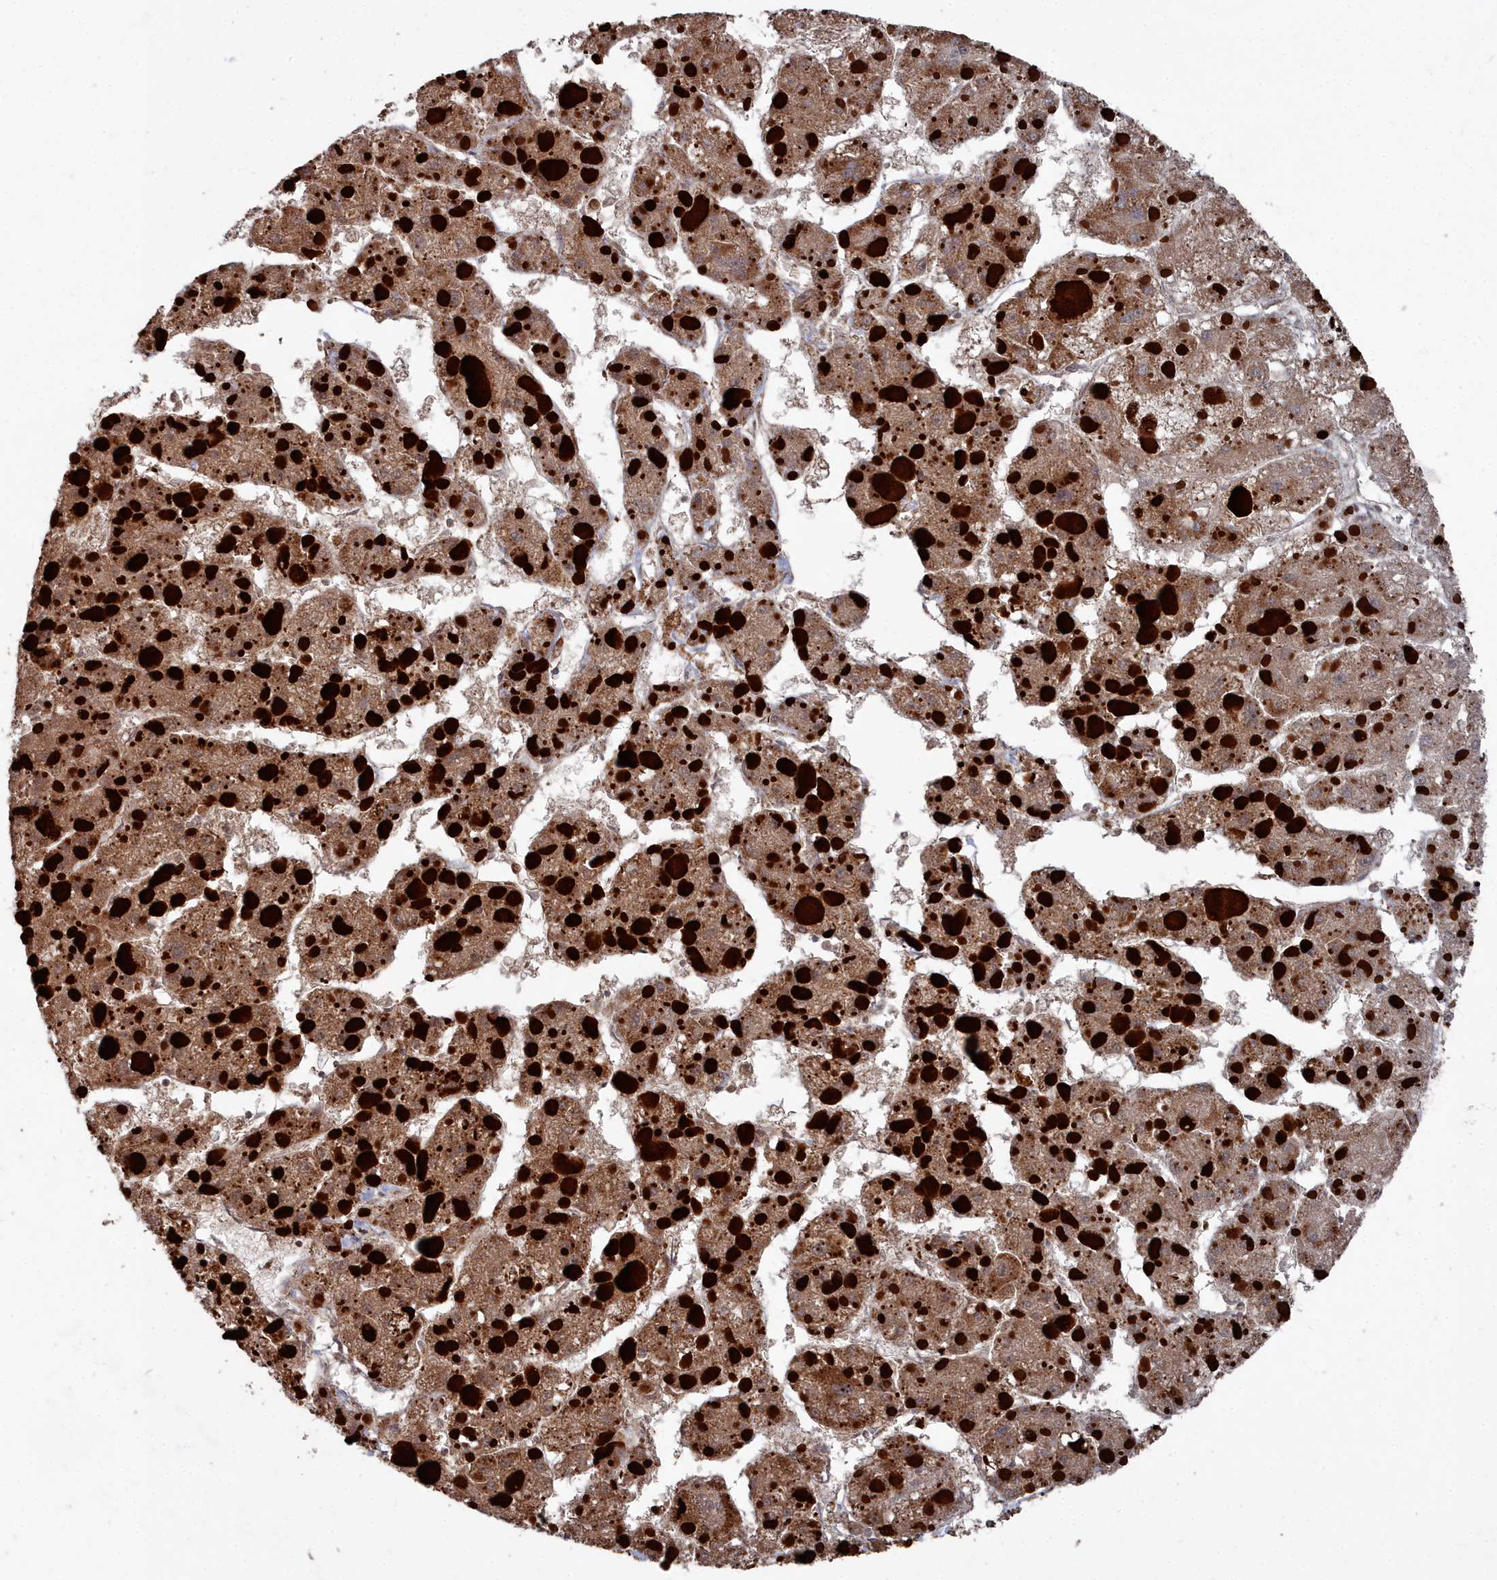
{"staining": {"intensity": "moderate", "quantity": ">75%", "location": "cytoplasmic/membranous"}, "tissue": "liver cancer", "cell_type": "Tumor cells", "image_type": "cancer", "snomed": [{"axis": "morphology", "description": "Carcinoma, Hepatocellular, NOS"}, {"axis": "topography", "description": "Liver"}], "caption": "Tumor cells demonstrate medium levels of moderate cytoplasmic/membranous expression in about >75% of cells in liver hepatocellular carcinoma.", "gene": "CCNP", "patient": {"sex": "female", "age": 73}}